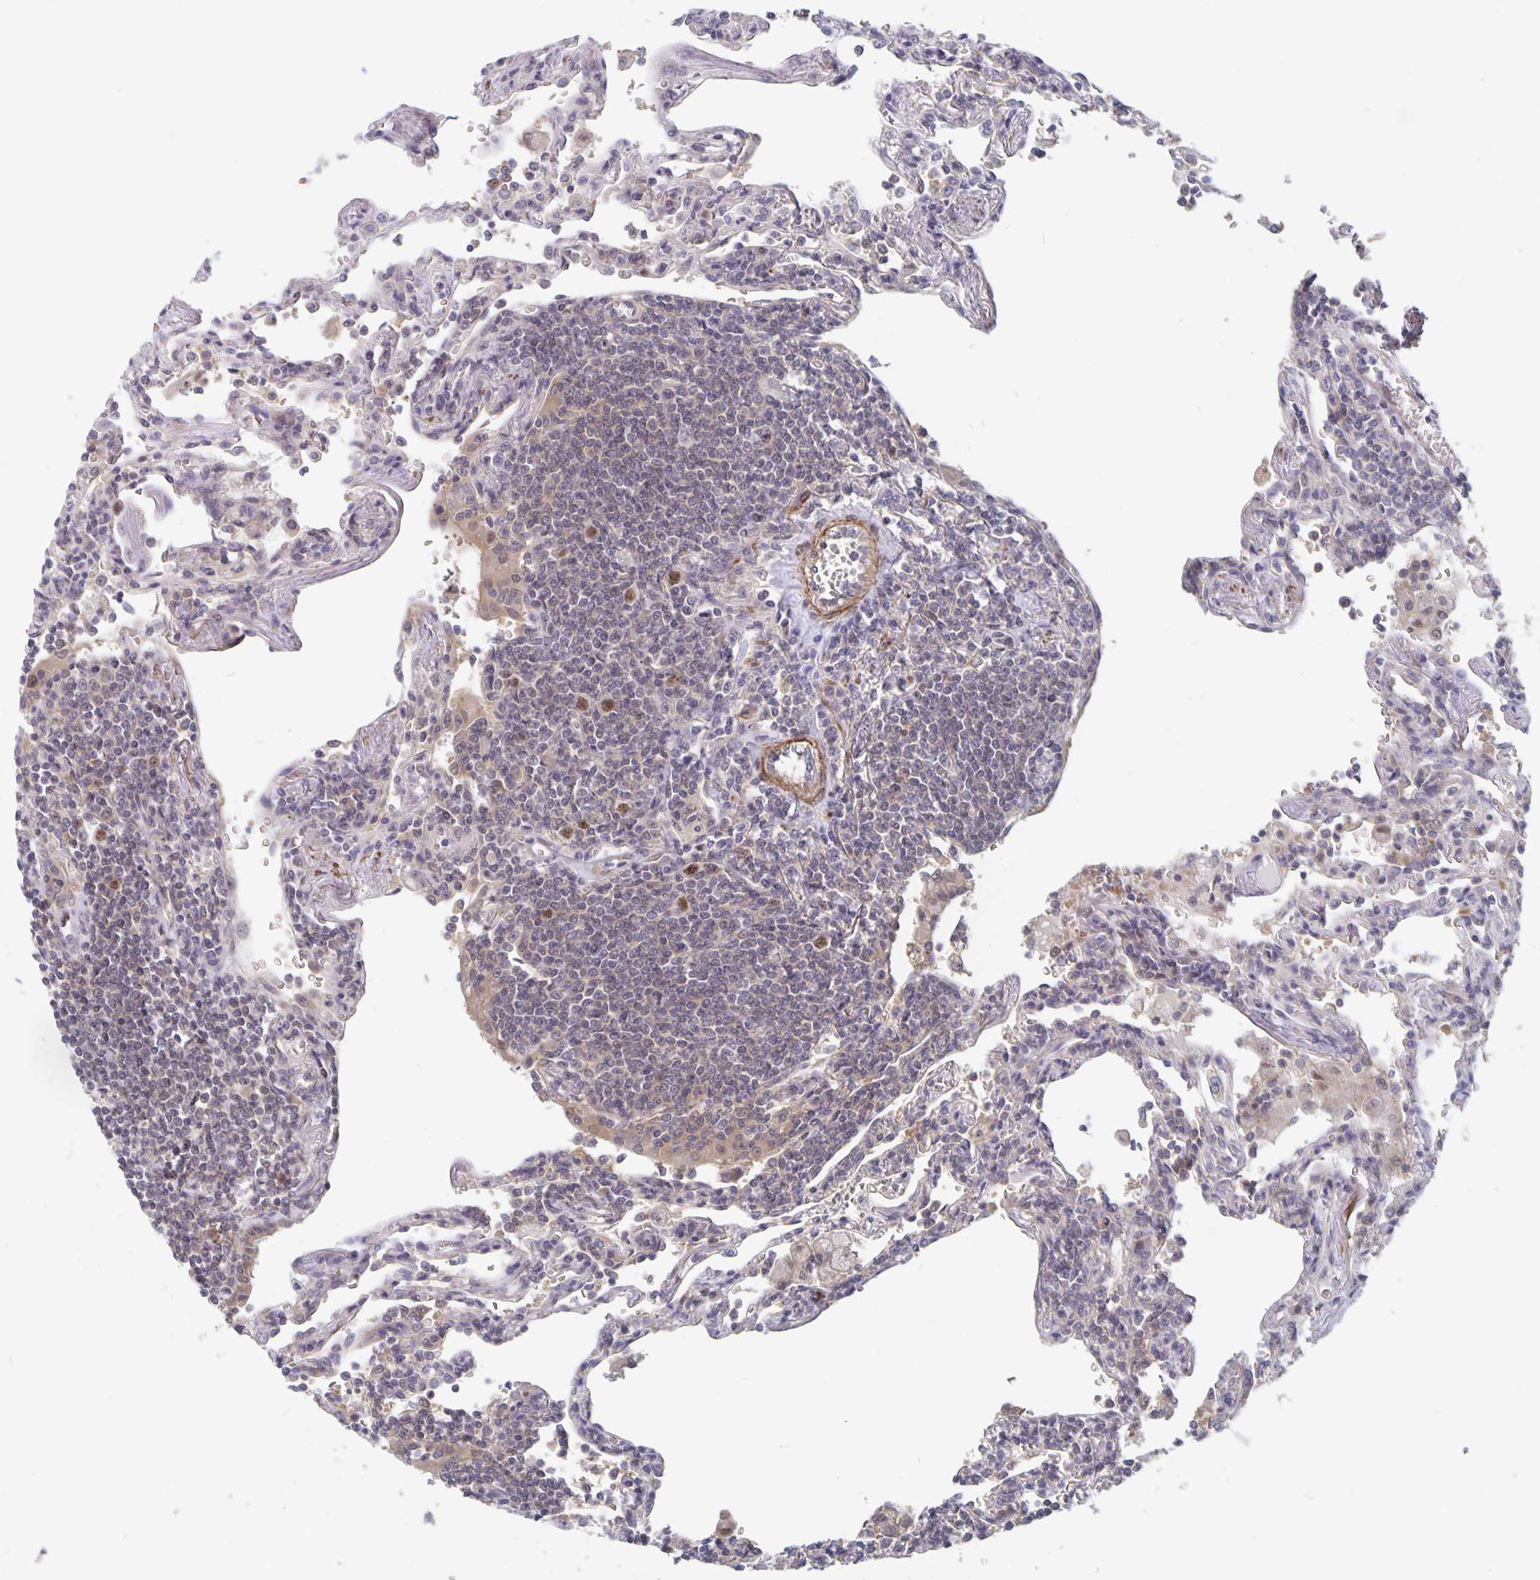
{"staining": {"intensity": "negative", "quantity": "none", "location": "none"}, "tissue": "lymphoma", "cell_type": "Tumor cells", "image_type": "cancer", "snomed": [{"axis": "morphology", "description": "Malignant lymphoma, non-Hodgkin's type, Low grade"}, {"axis": "topography", "description": "Lung"}], "caption": "Lymphoma stained for a protein using immunohistochemistry displays no staining tumor cells.", "gene": "BAG6", "patient": {"sex": "female", "age": 71}}